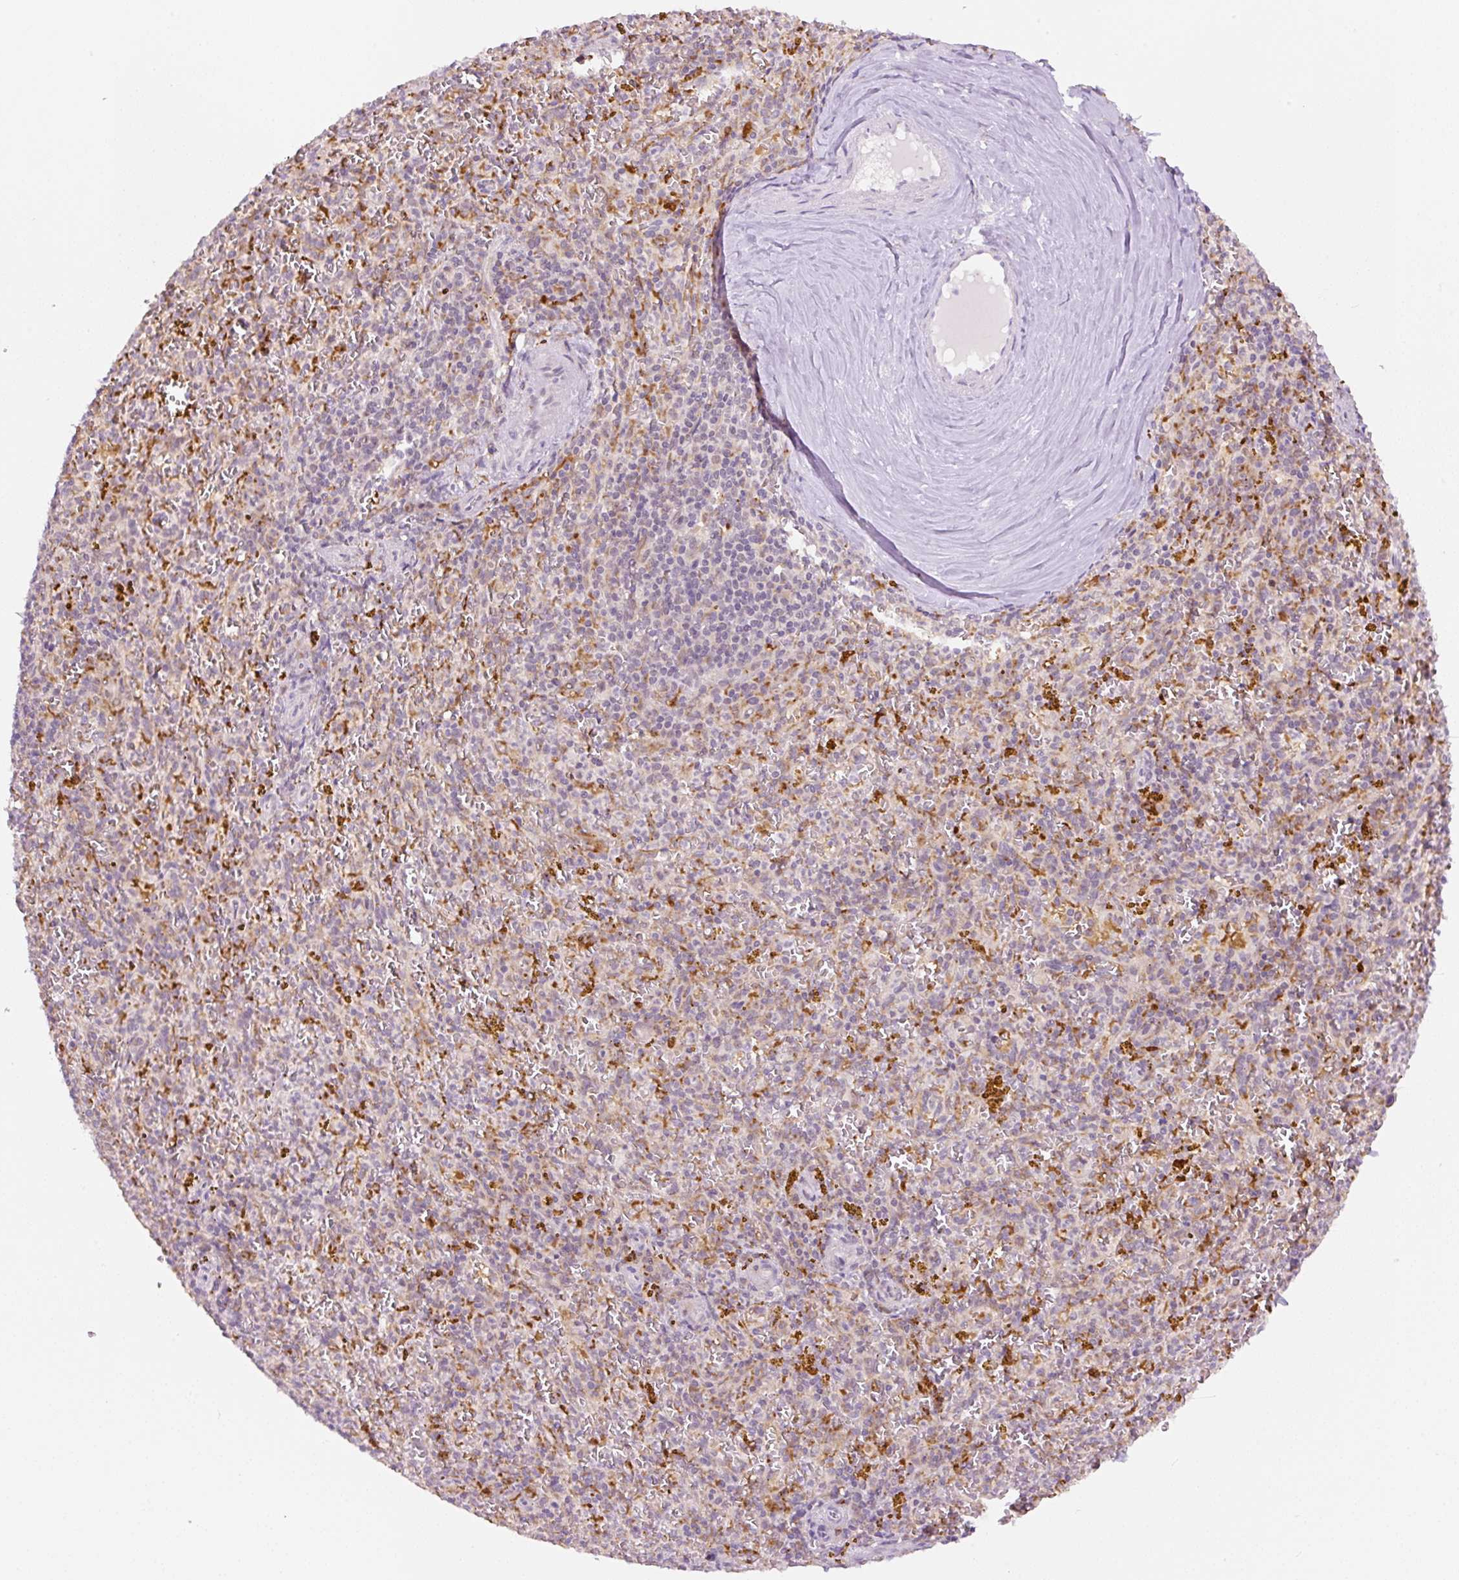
{"staining": {"intensity": "moderate", "quantity": "25%-75%", "location": "cytoplasmic/membranous"}, "tissue": "spleen", "cell_type": "Cells in red pulp", "image_type": "normal", "snomed": [{"axis": "morphology", "description": "Normal tissue, NOS"}, {"axis": "topography", "description": "Spleen"}], "caption": "The immunohistochemical stain highlights moderate cytoplasmic/membranous expression in cells in red pulp of unremarkable spleen. (DAB IHC with brightfield microscopy, high magnification).", "gene": "CEBPZOS", "patient": {"sex": "male", "age": 57}}